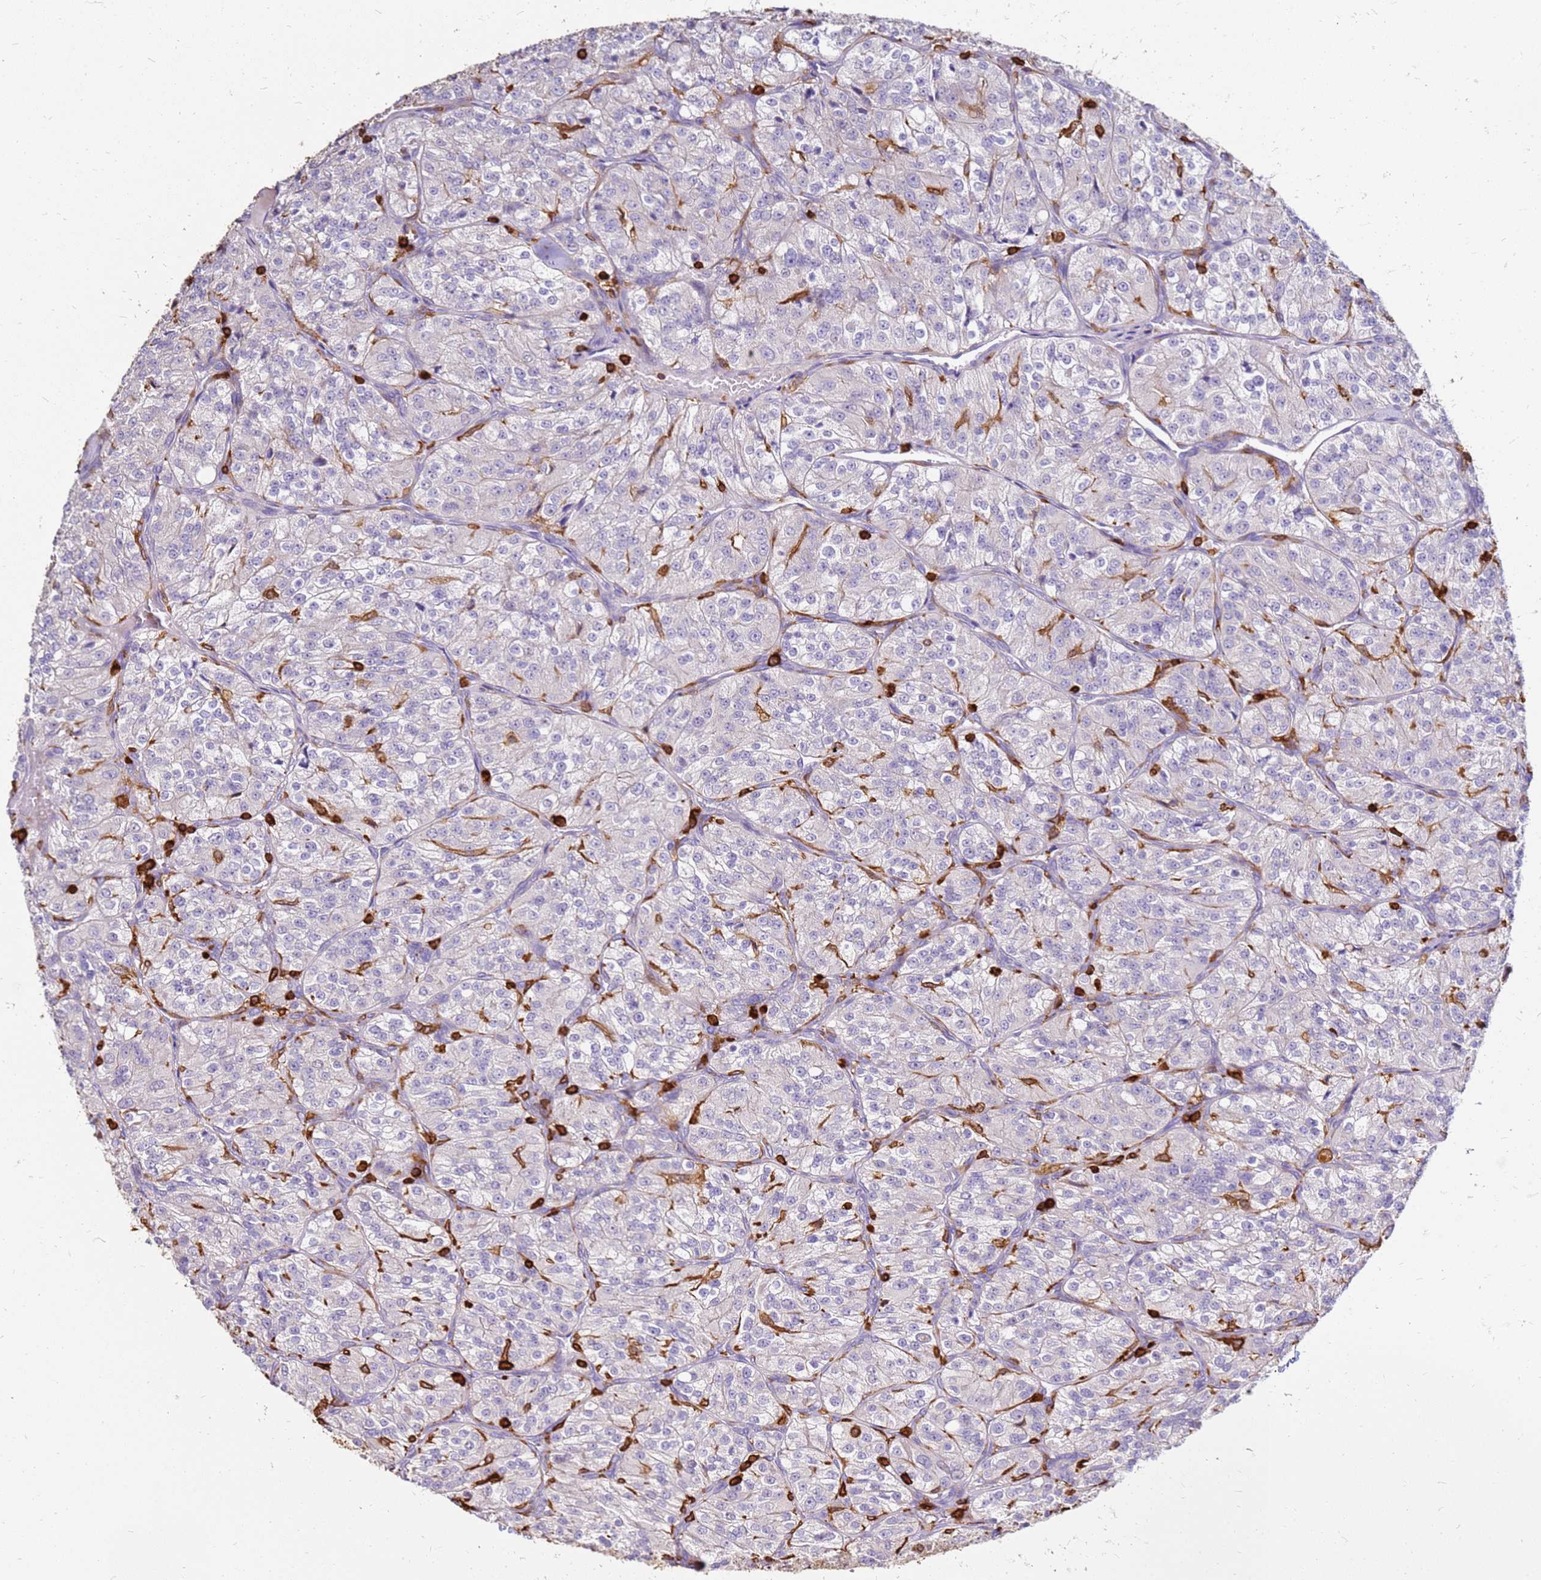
{"staining": {"intensity": "negative", "quantity": "none", "location": "none"}, "tissue": "renal cancer", "cell_type": "Tumor cells", "image_type": "cancer", "snomed": [{"axis": "morphology", "description": "Adenocarcinoma, NOS"}, {"axis": "topography", "description": "Kidney"}], "caption": "IHC of adenocarcinoma (renal) demonstrates no expression in tumor cells. Brightfield microscopy of immunohistochemistry stained with DAB (brown) and hematoxylin (blue), captured at high magnification.", "gene": "CORO1A", "patient": {"sex": "female", "age": 63}}